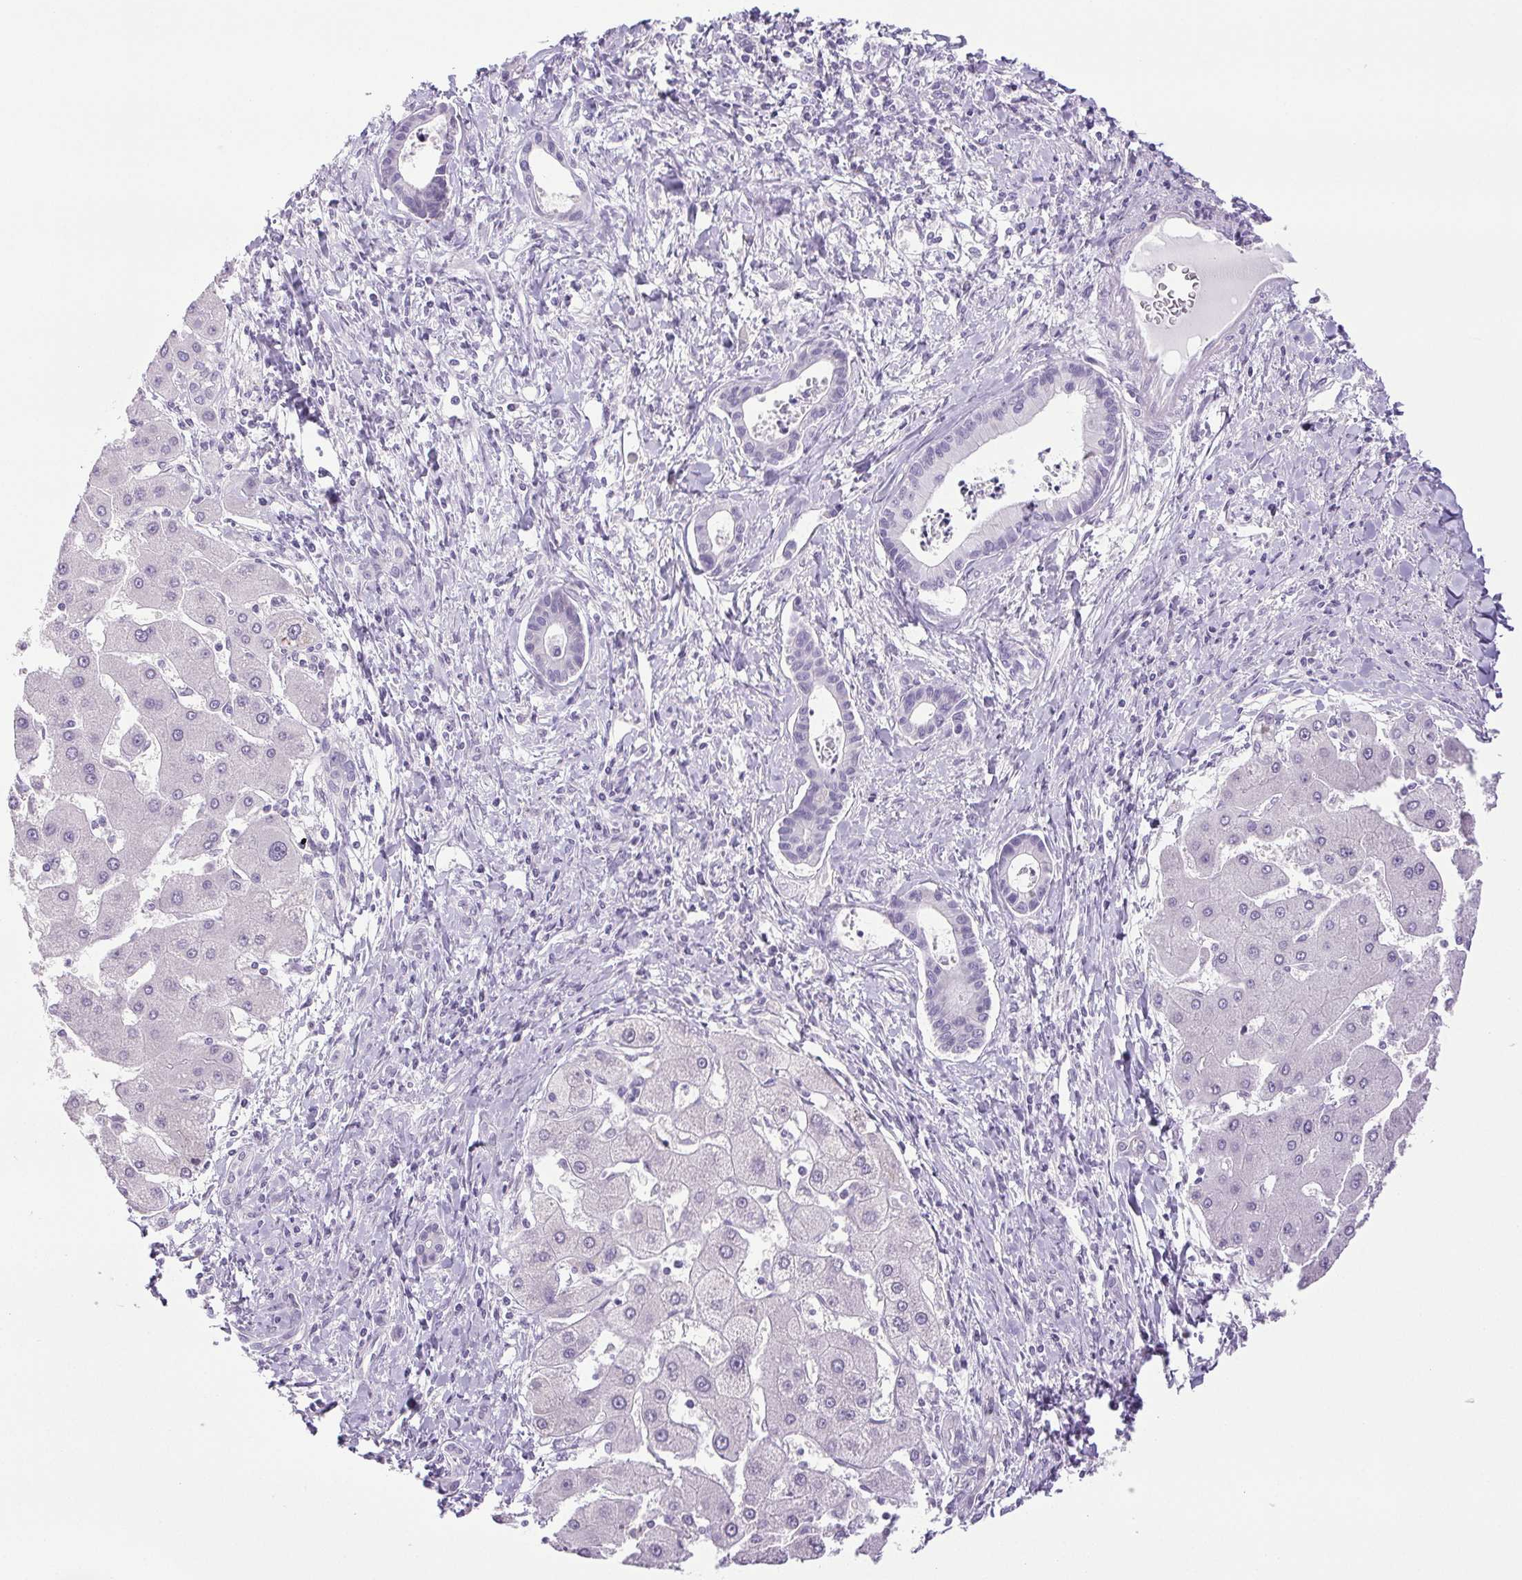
{"staining": {"intensity": "negative", "quantity": "none", "location": "none"}, "tissue": "liver cancer", "cell_type": "Tumor cells", "image_type": "cancer", "snomed": [{"axis": "morphology", "description": "Cholangiocarcinoma"}, {"axis": "topography", "description": "Liver"}], "caption": "High magnification brightfield microscopy of liver cancer stained with DAB (3,3'-diaminobenzidine) (brown) and counterstained with hematoxylin (blue): tumor cells show no significant staining.", "gene": "PAPPA2", "patient": {"sex": "male", "age": 66}}